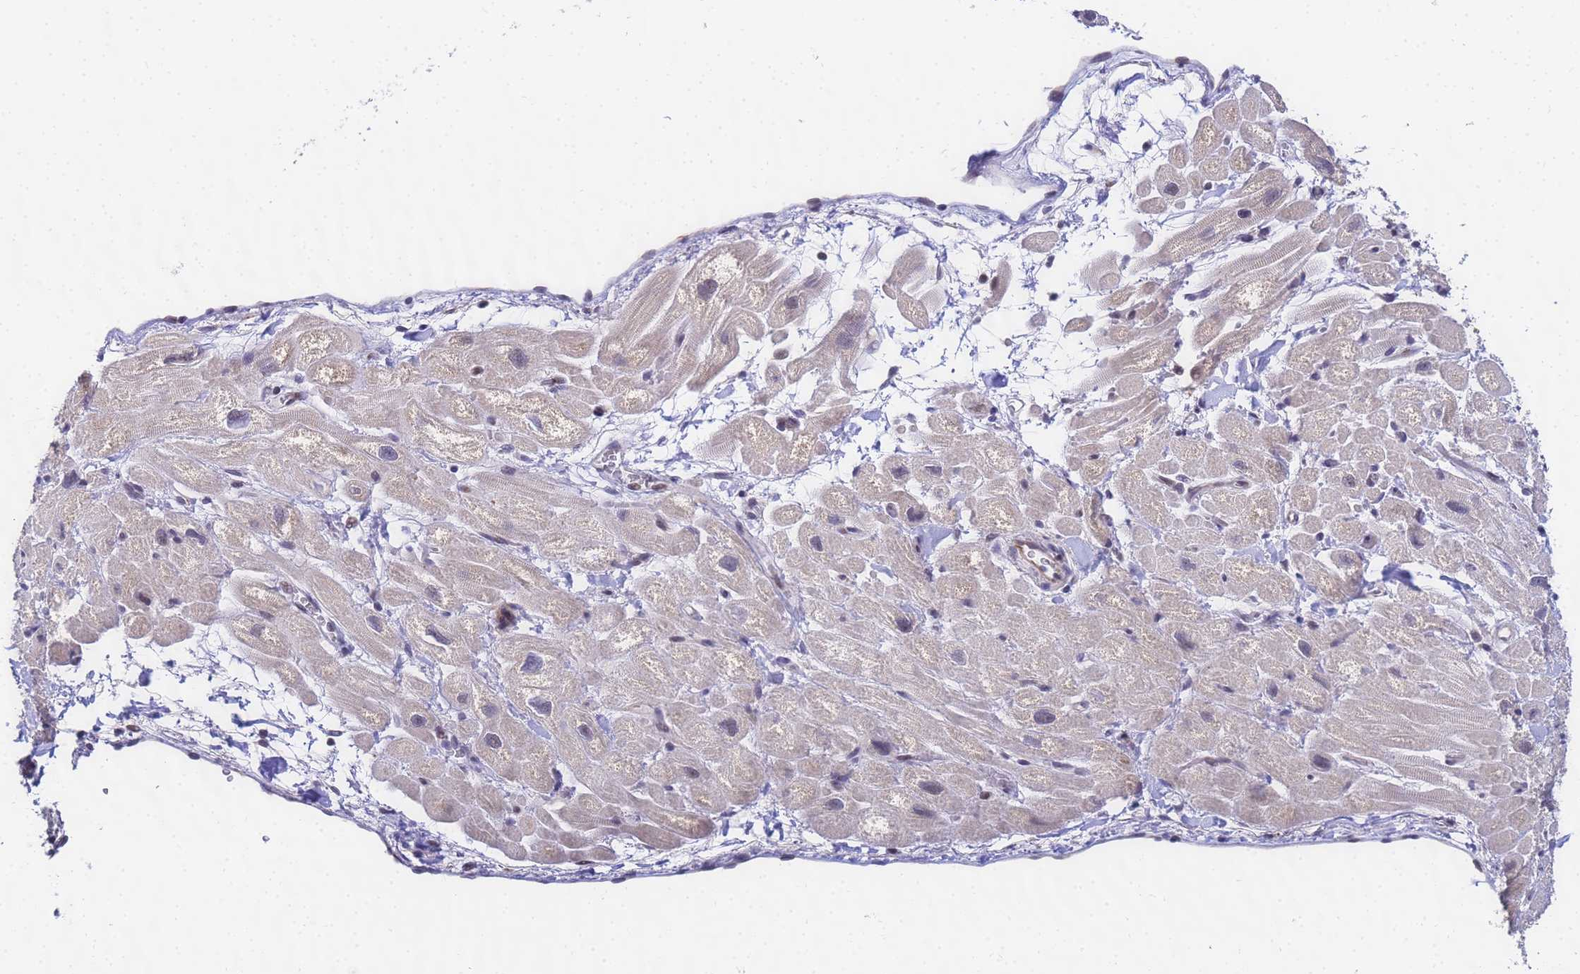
{"staining": {"intensity": "weak", "quantity": "<25%", "location": "cytoplasmic/membranous"}, "tissue": "heart muscle", "cell_type": "Cardiomyocytes", "image_type": "normal", "snomed": [{"axis": "morphology", "description": "Normal tissue, NOS"}, {"axis": "topography", "description": "Heart"}], "caption": "Benign heart muscle was stained to show a protein in brown. There is no significant staining in cardiomyocytes.", "gene": "CKMT1A", "patient": {"sex": "male", "age": 65}}